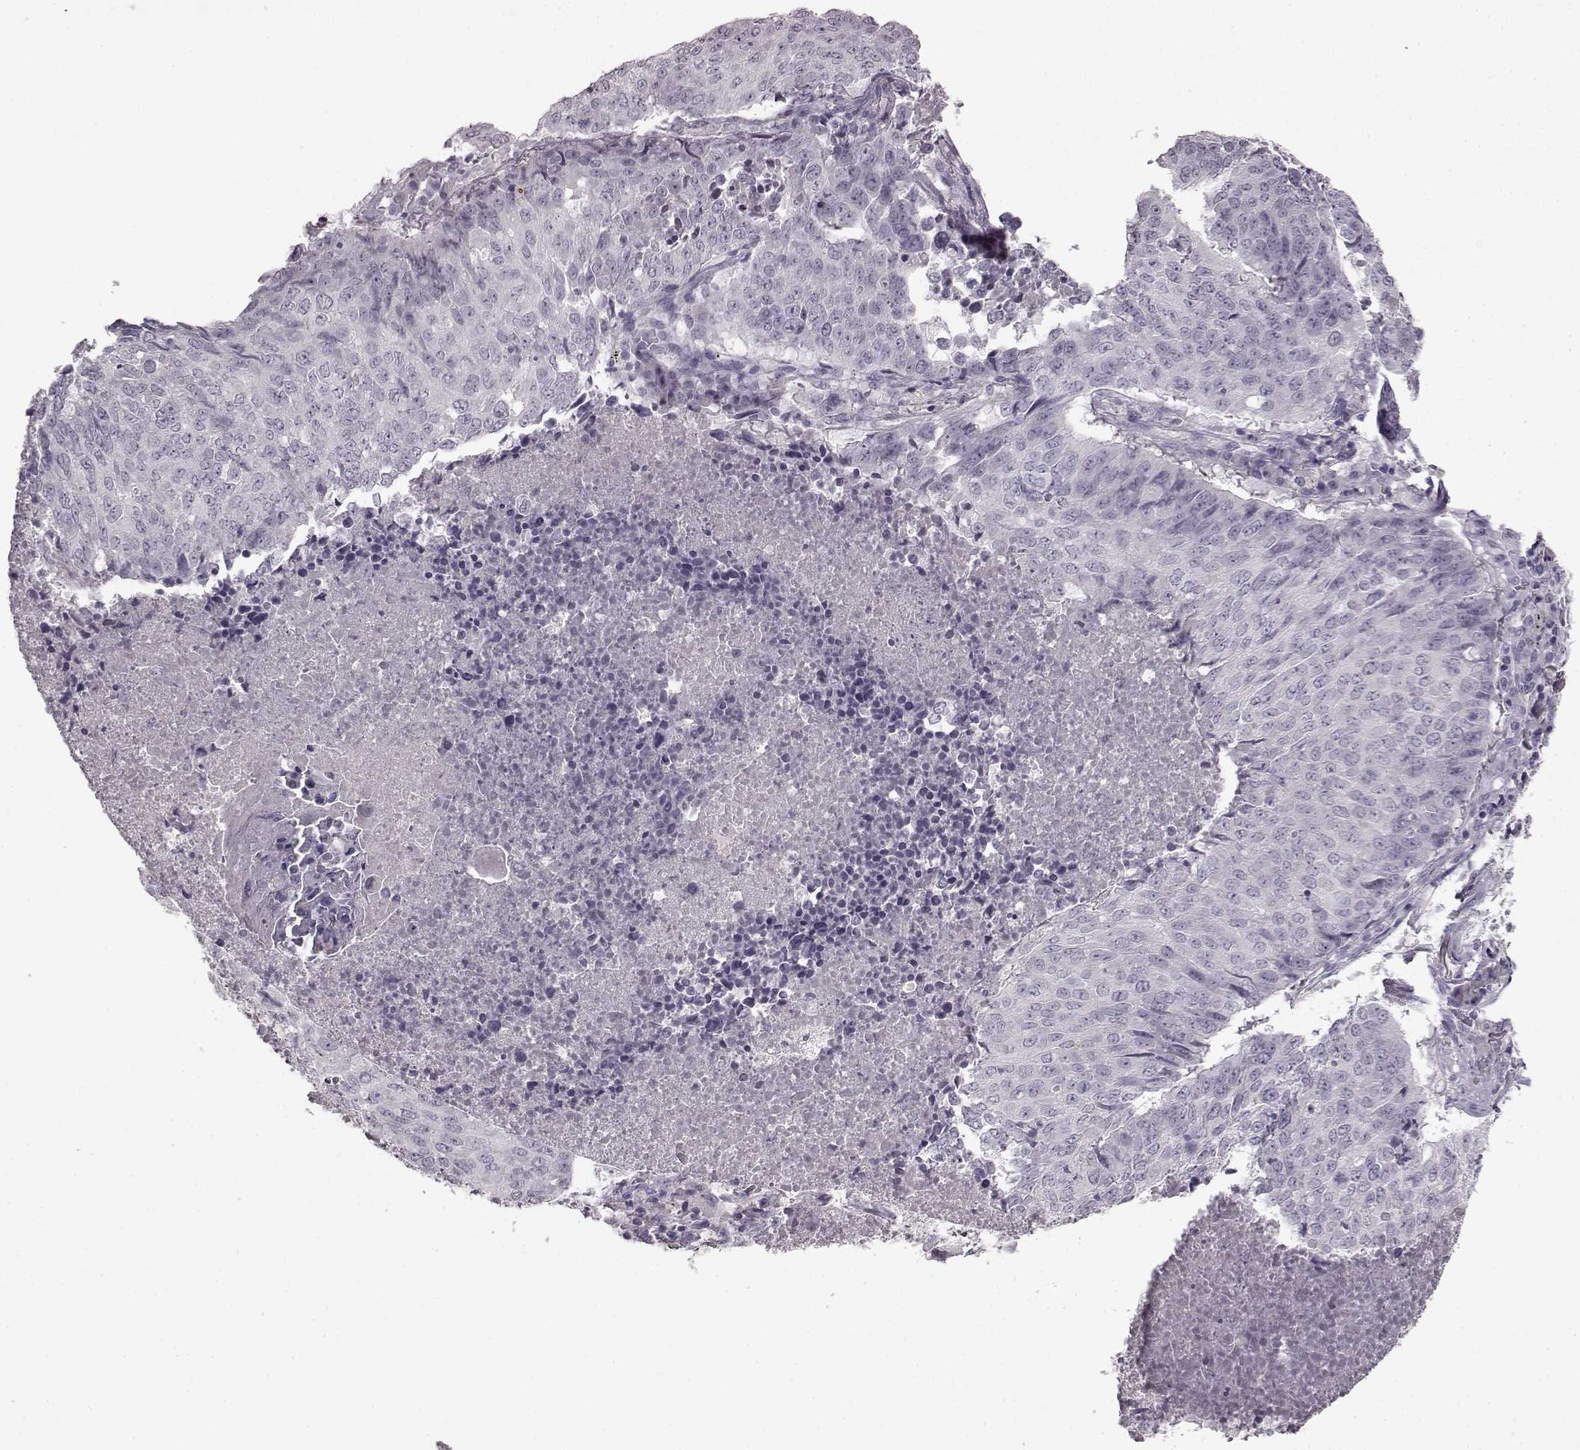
{"staining": {"intensity": "negative", "quantity": "none", "location": "none"}, "tissue": "lung cancer", "cell_type": "Tumor cells", "image_type": "cancer", "snomed": [{"axis": "morphology", "description": "Normal tissue, NOS"}, {"axis": "morphology", "description": "Squamous cell carcinoma, NOS"}, {"axis": "topography", "description": "Bronchus"}, {"axis": "topography", "description": "Lung"}], "caption": "The photomicrograph exhibits no staining of tumor cells in squamous cell carcinoma (lung).", "gene": "LHB", "patient": {"sex": "male", "age": 64}}